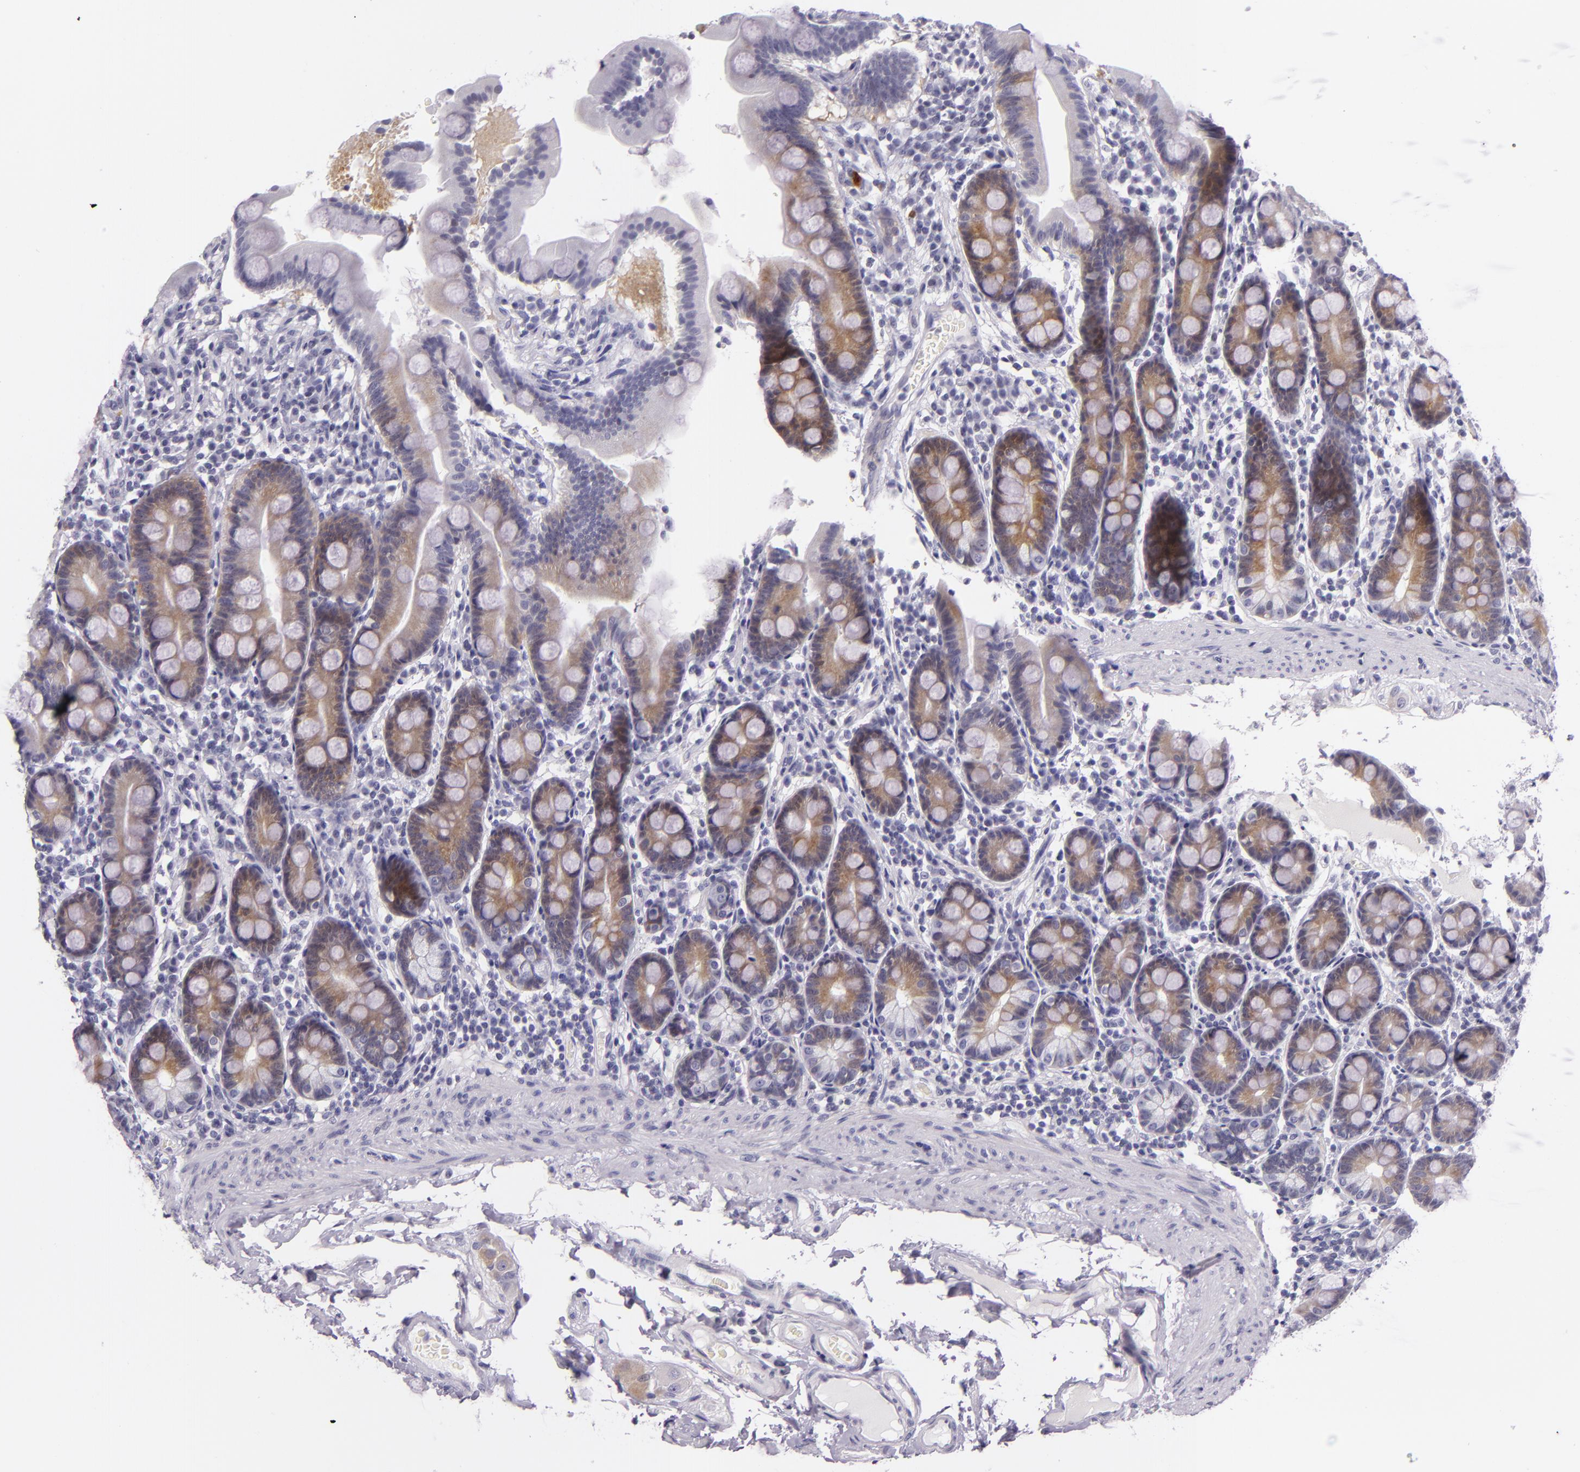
{"staining": {"intensity": "moderate", "quantity": ">75%", "location": "cytoplasmic/membranous"}, "tissue": "duodenum", "cell_type": "Glandular cells", "image_type": "normal", "snomed": [{"axis": "morphology", "description": "Normal tissue, NOS"}, {"axis": "topography", "description": "Duodenum"}], "caption": "There is medium levels of moderate cytoplasmic/membranous positivity in glandular cells of benign duodenum, as demonstrated by immunohistochemical staining (brown color).", "gene": "HSP90AA1", "patient": {"sex": "male", "age": 50}}